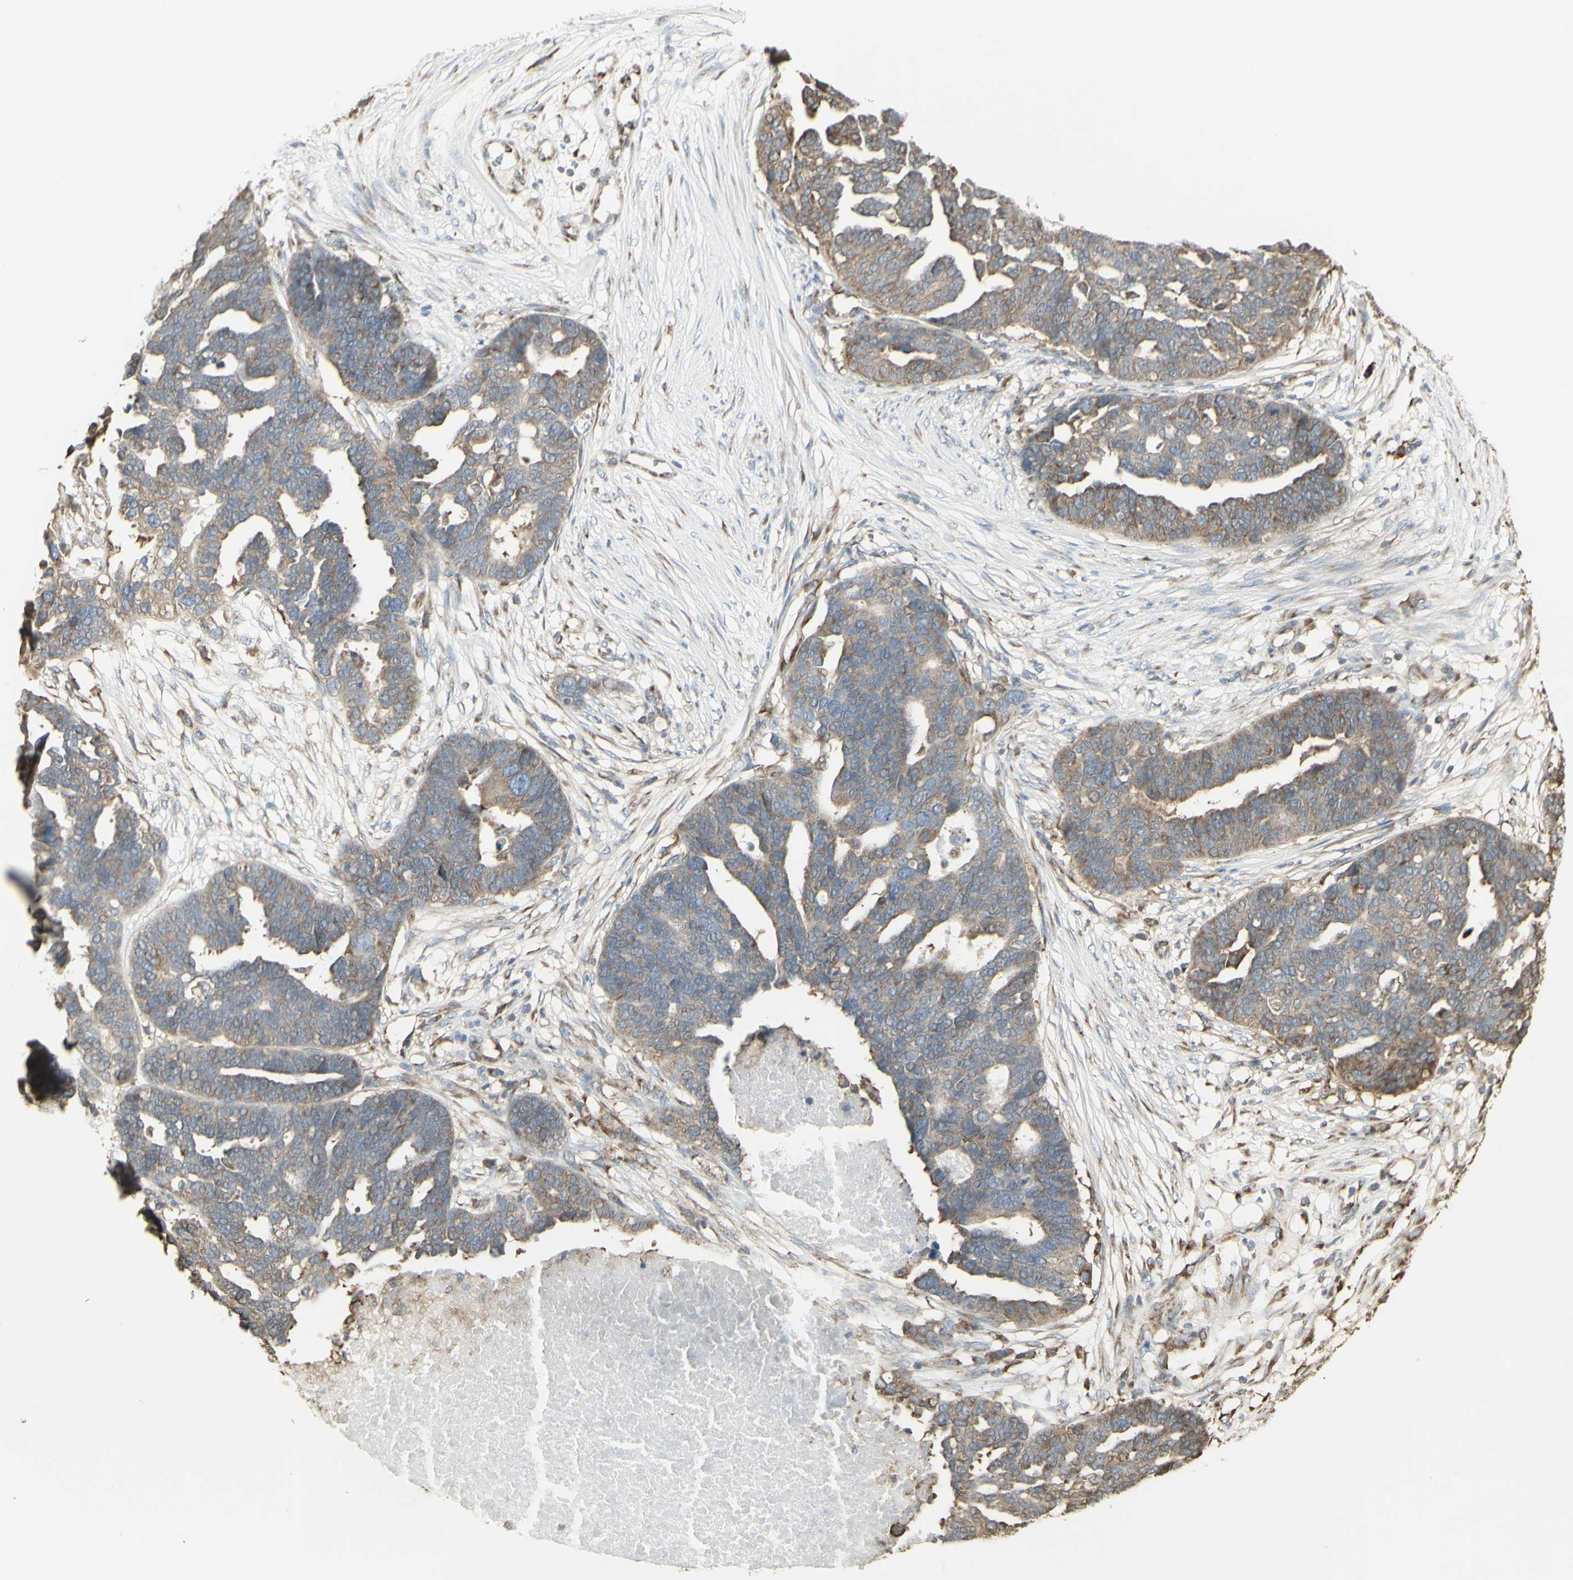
{"staining": {"intensity": "negative", "quantity": "none", "location": "none"}, "tissue": "ovarian cancer", "cell_type": "Tumor cells", "image_type": "cancer", "snomed": [{"axis": "morphology", "description": "Cystadenocarcinoma, serous, NOS"}, {"axis": "topography", "description": "Ovary"}], "caption": "IHC of ovarian cancer (serous cystadenocarcinoma) displays no positivity in tumor cells. (Brightfield microscopy of DAB (3,3'-diaminobenzidine) immunohistochemistry (IHC) at high magnification).", "gene": "EEF1B2", "patient": {"sex": "female", "age": 59}}